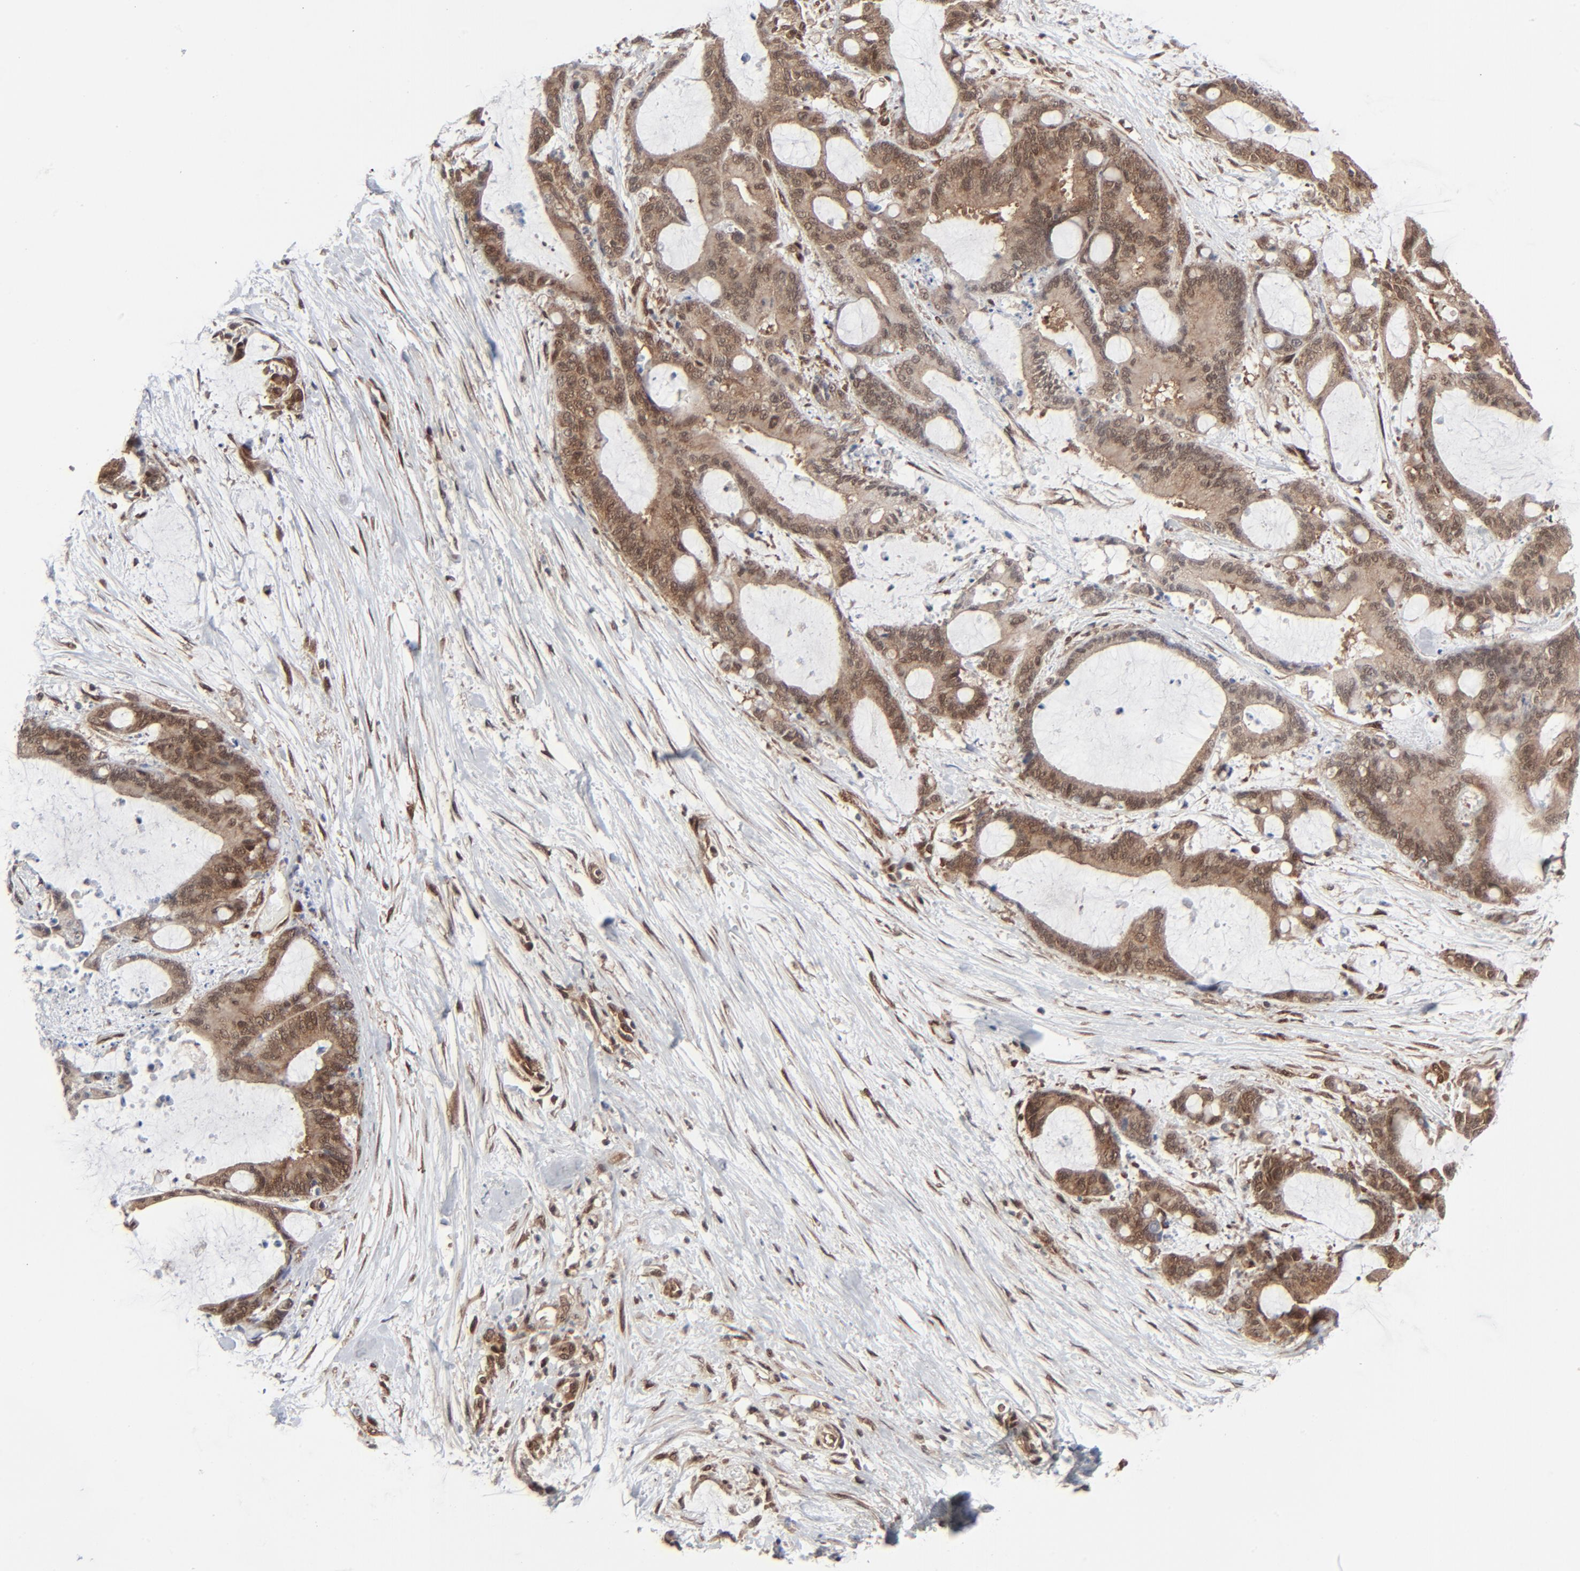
{"staining": {"intensity": "moderate", "quantity": ">75%", "location": "cytoplasmic/membranous,nuclear"}, "tissue": "liver cancer", "cell_type": "Tumor cells", "image_type": "cancer", "snomed": [{"axis": "morphology", "description": "Cholangiocarcinoma"}, {"axis": "topography", "description": "Liver"}], "caption": "An image of human liver cancer stained for a protein displays moderate cytoplasmic/membranous and nuclear brown staining in tumor cells.", "gene": "AKT1", "patient": {"sex": "female", "age": 73}}